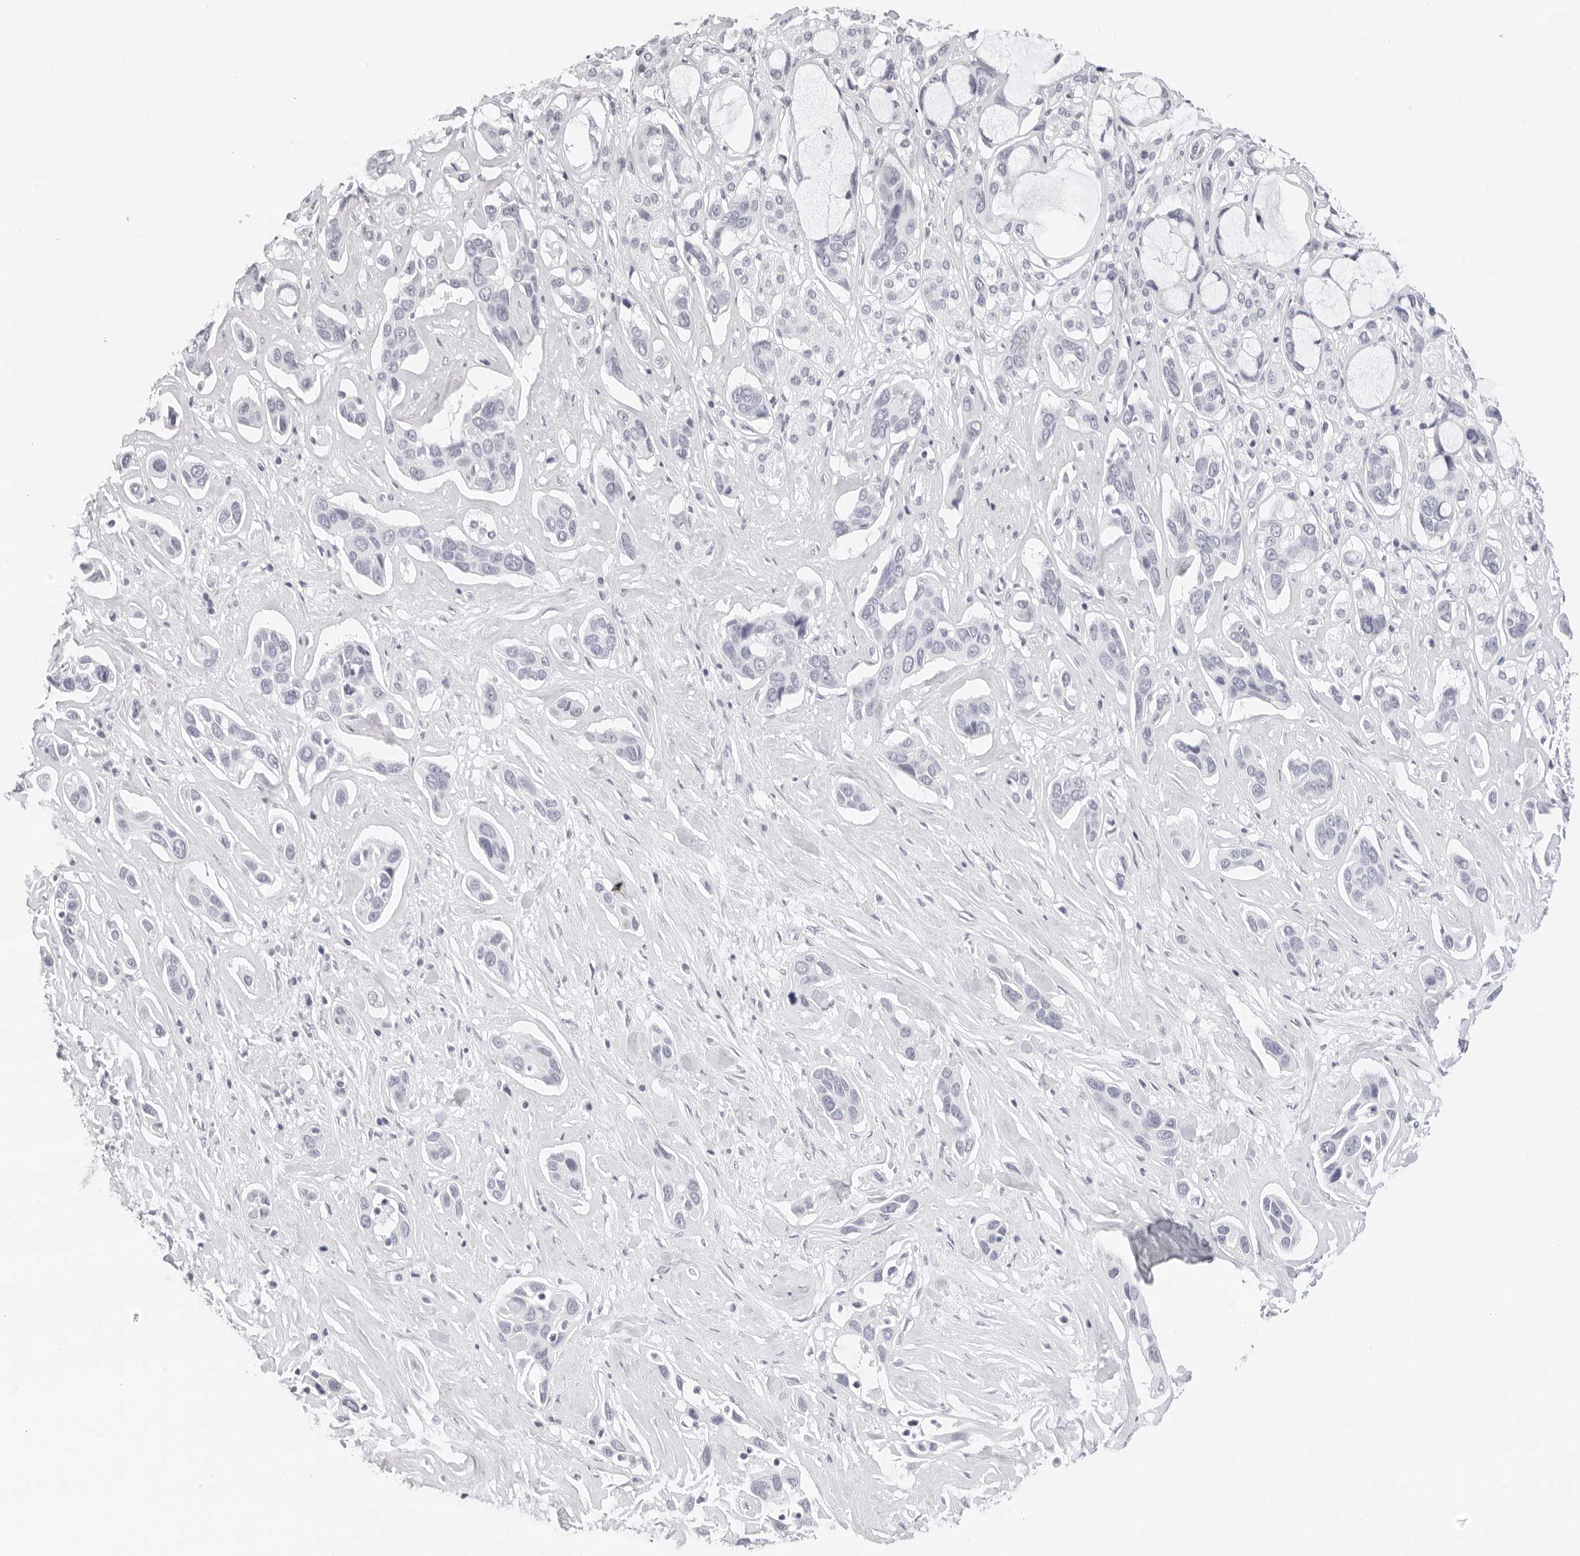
{"staining": {"intensity": "negative", "quantity": "none", "location": "none"}, "tissue": "pancreatic cancer", "cell_type": "Tumor cells", "image_type": "cancer", "snomed": [{"axis": "morphology", "description": "Adenocarcinoma, NOS"}, {"axis": "topography", "description": "Pancreas"}], "caption": "Tumor cells are negative for protein expression in human adenocarcinoma (pancreatic).", "gene": "AGMAT", "patient": {"sex": "female", "age": 60}}